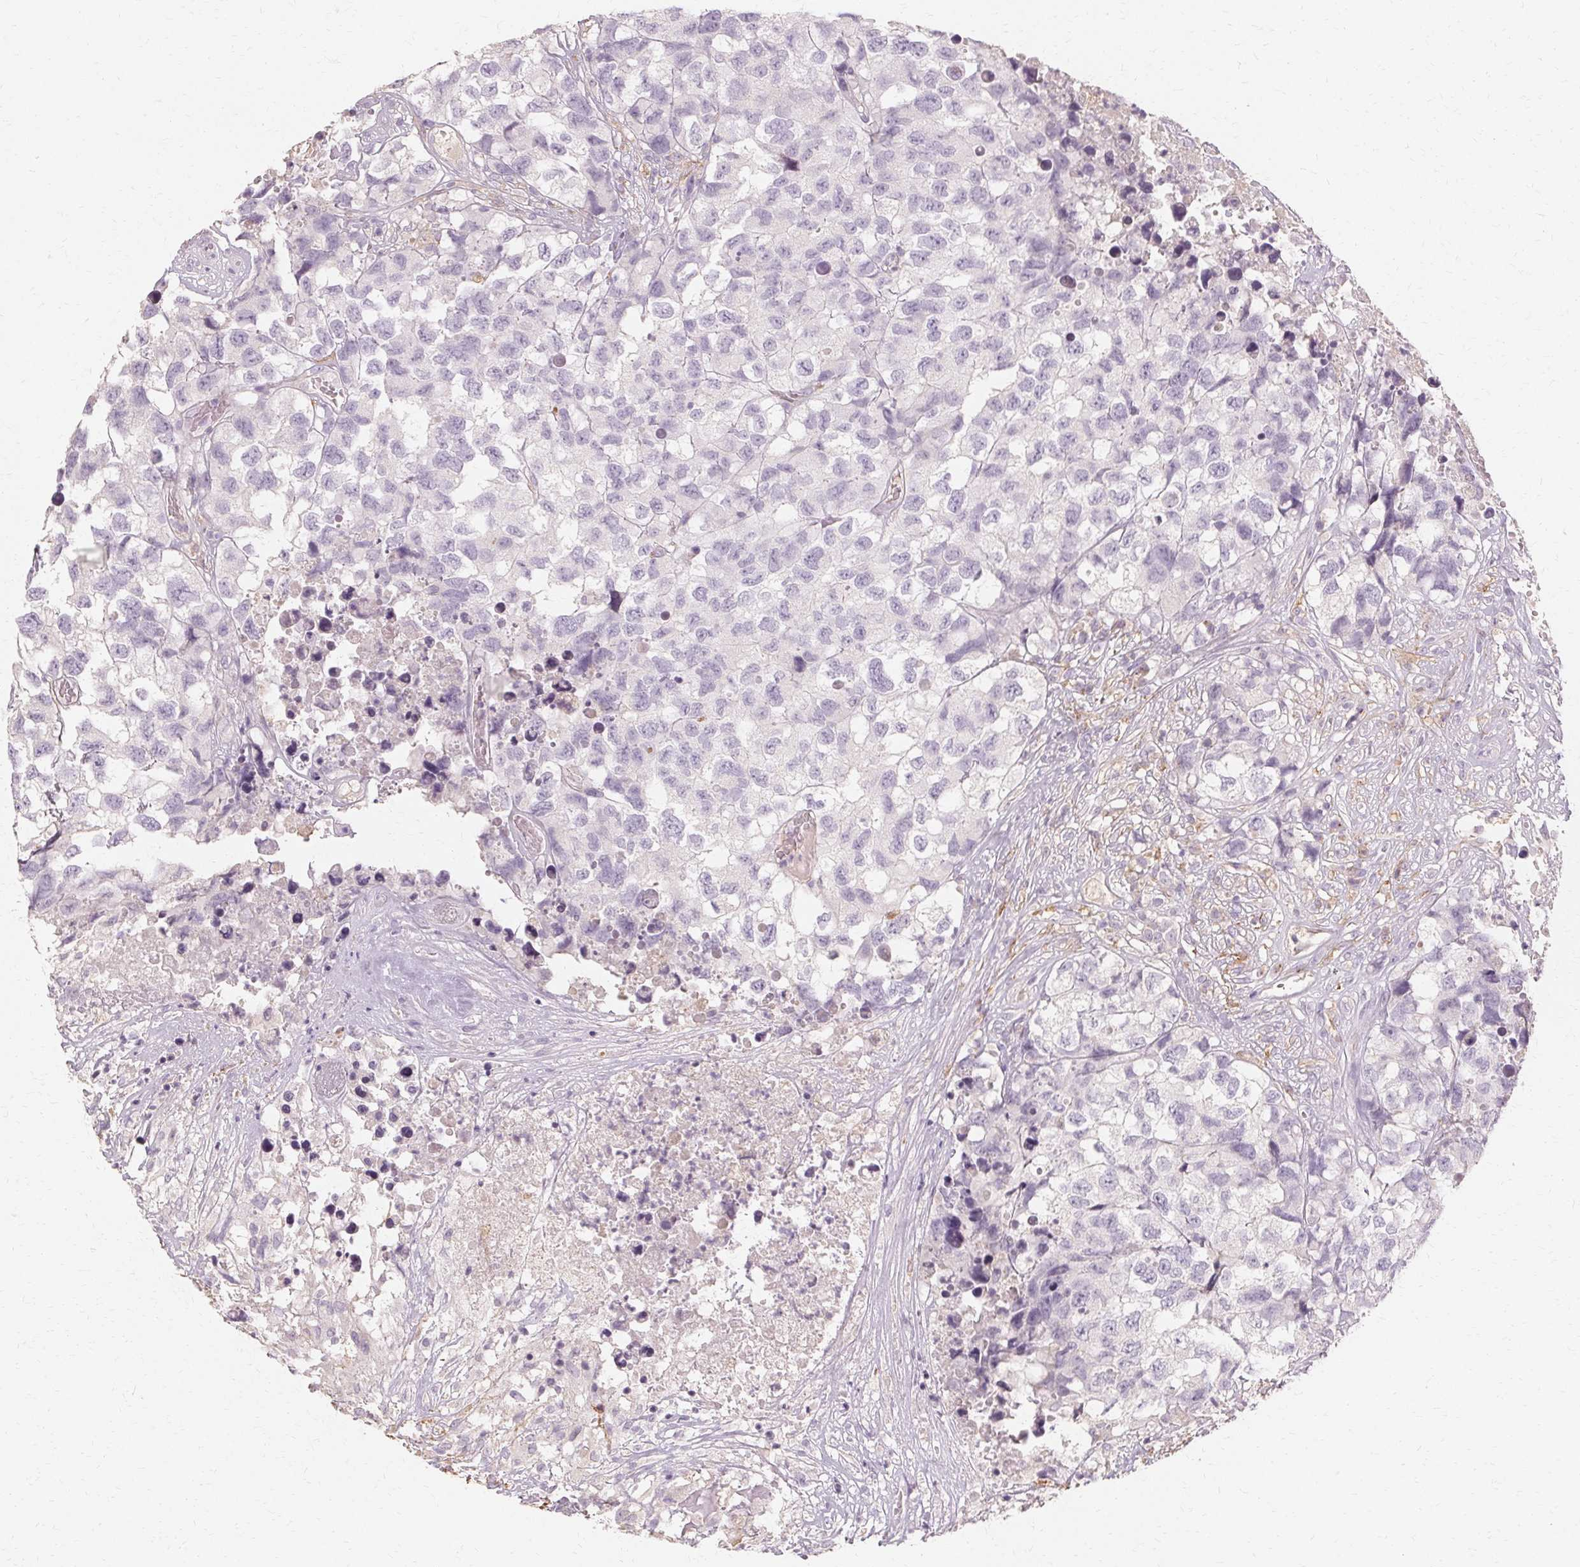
{"staining": {"intensity": "negative", "quantity": "none", "location": "none"}, "tissue": "testis cancer", "cell_type": "Tumor cells", "image_type": "cancer", "snomed": [{"axis": "morphology", "description": "Carcinoma, Embryonal, NOS"}, {"axis": "topography", "description": "Testis"}], "caption": "Immunohistochemical staining of testis cancer shows no significant positivity in tumor cells.", "gene": "IFNGR1", "patient": {"sex": "male", "age": 83}}